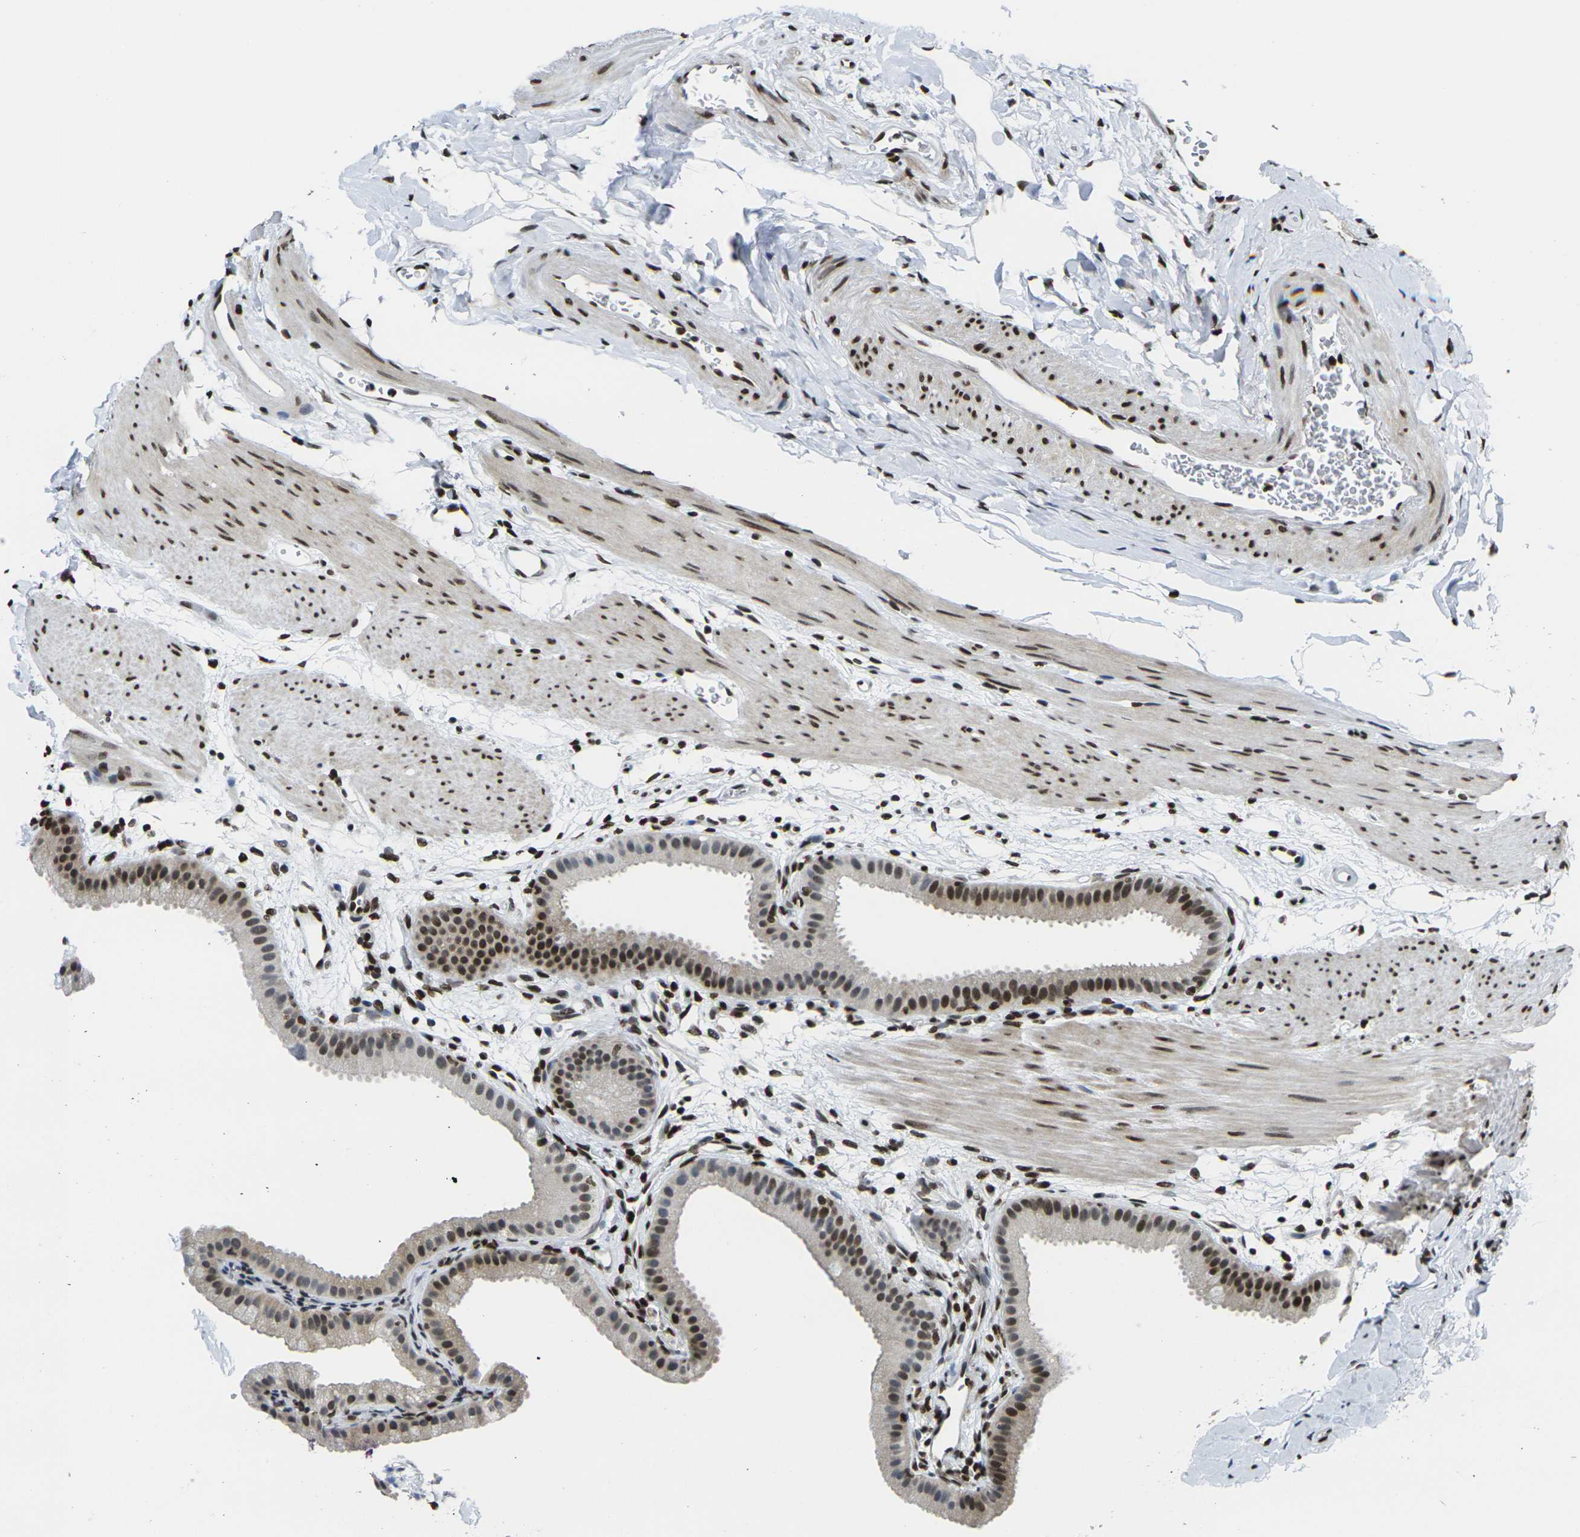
{"staining": {"intensity": "strong", "quantity": ">75%", "location": "nuclear"}, "tissue": "gallbladder", "cell_type": "Glandular cells", "image_type": "normal", "snomed": [{"axis": "morphology", "description": "Normal tissue, NOS"}, {"axis": "topography", "description": "Gallbladder"}], "caption": "Unremarkable gallbladder demonstrates strong nuclear expression in about >75% of glandular cells (DAB = brown stain, brightfield microscopy at high magnification)..", "gene": "H1", "patient": {"sex": "female", "age": 64}}